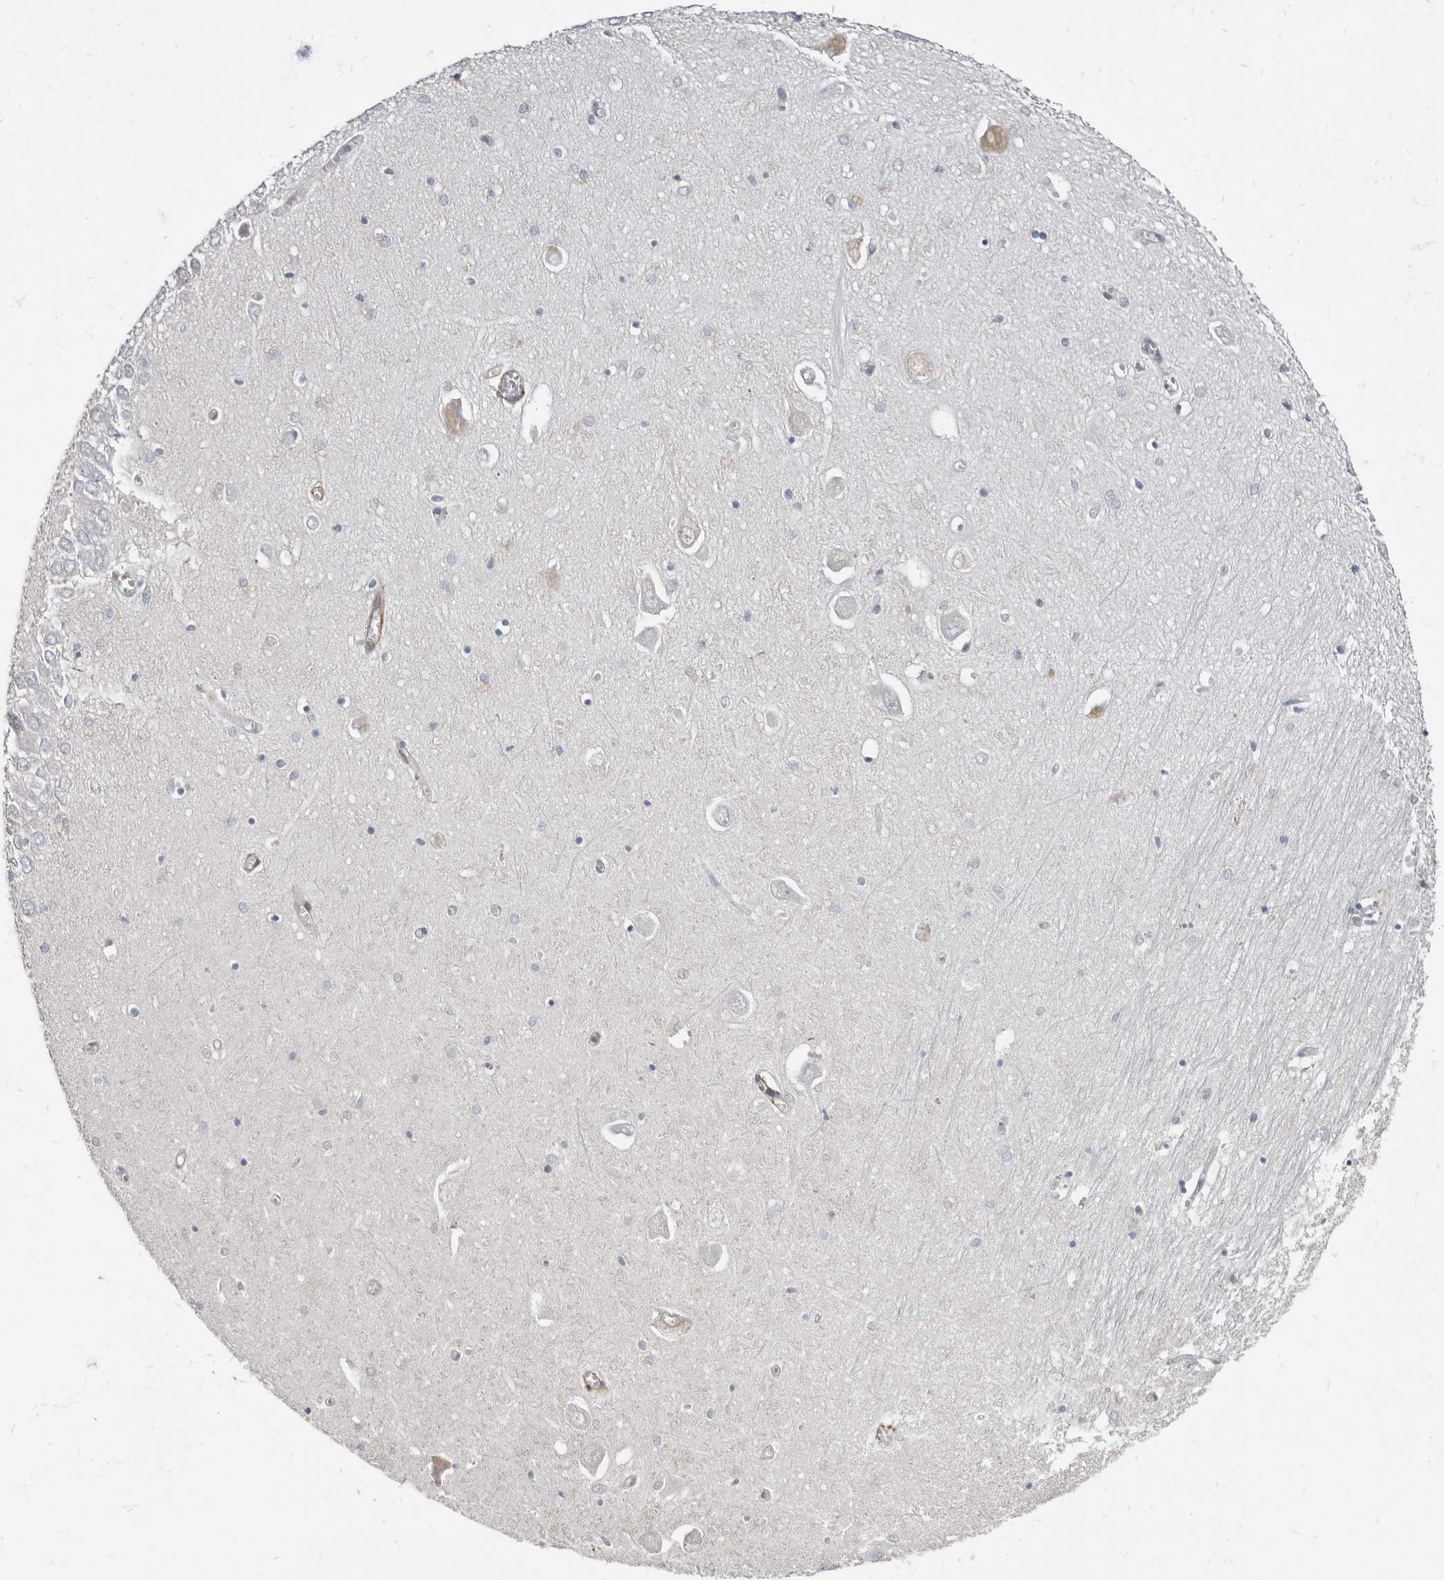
{"staining": {"intensity": "negative", "quantity": "none", "location": "none"}, "tissue": "hippocampus", "cell_type": "Glial cells", "image_type": "normal", "snomed": [{"axis": "morphology", "description": "Normal tissue, NOS"}, {"axis": "topography", "description": "Hippocampus"}], "caption": "A high-resolution micrograph shows immunohistochemistry (IHC) staining of normal hippocampus, which displays no significant positivity in glial cells. (Immunohistochemistry, brightfield microscopy, high magnification).", "gene": "MRGPRF", "patient": {"sex": "male", "age": 70}}